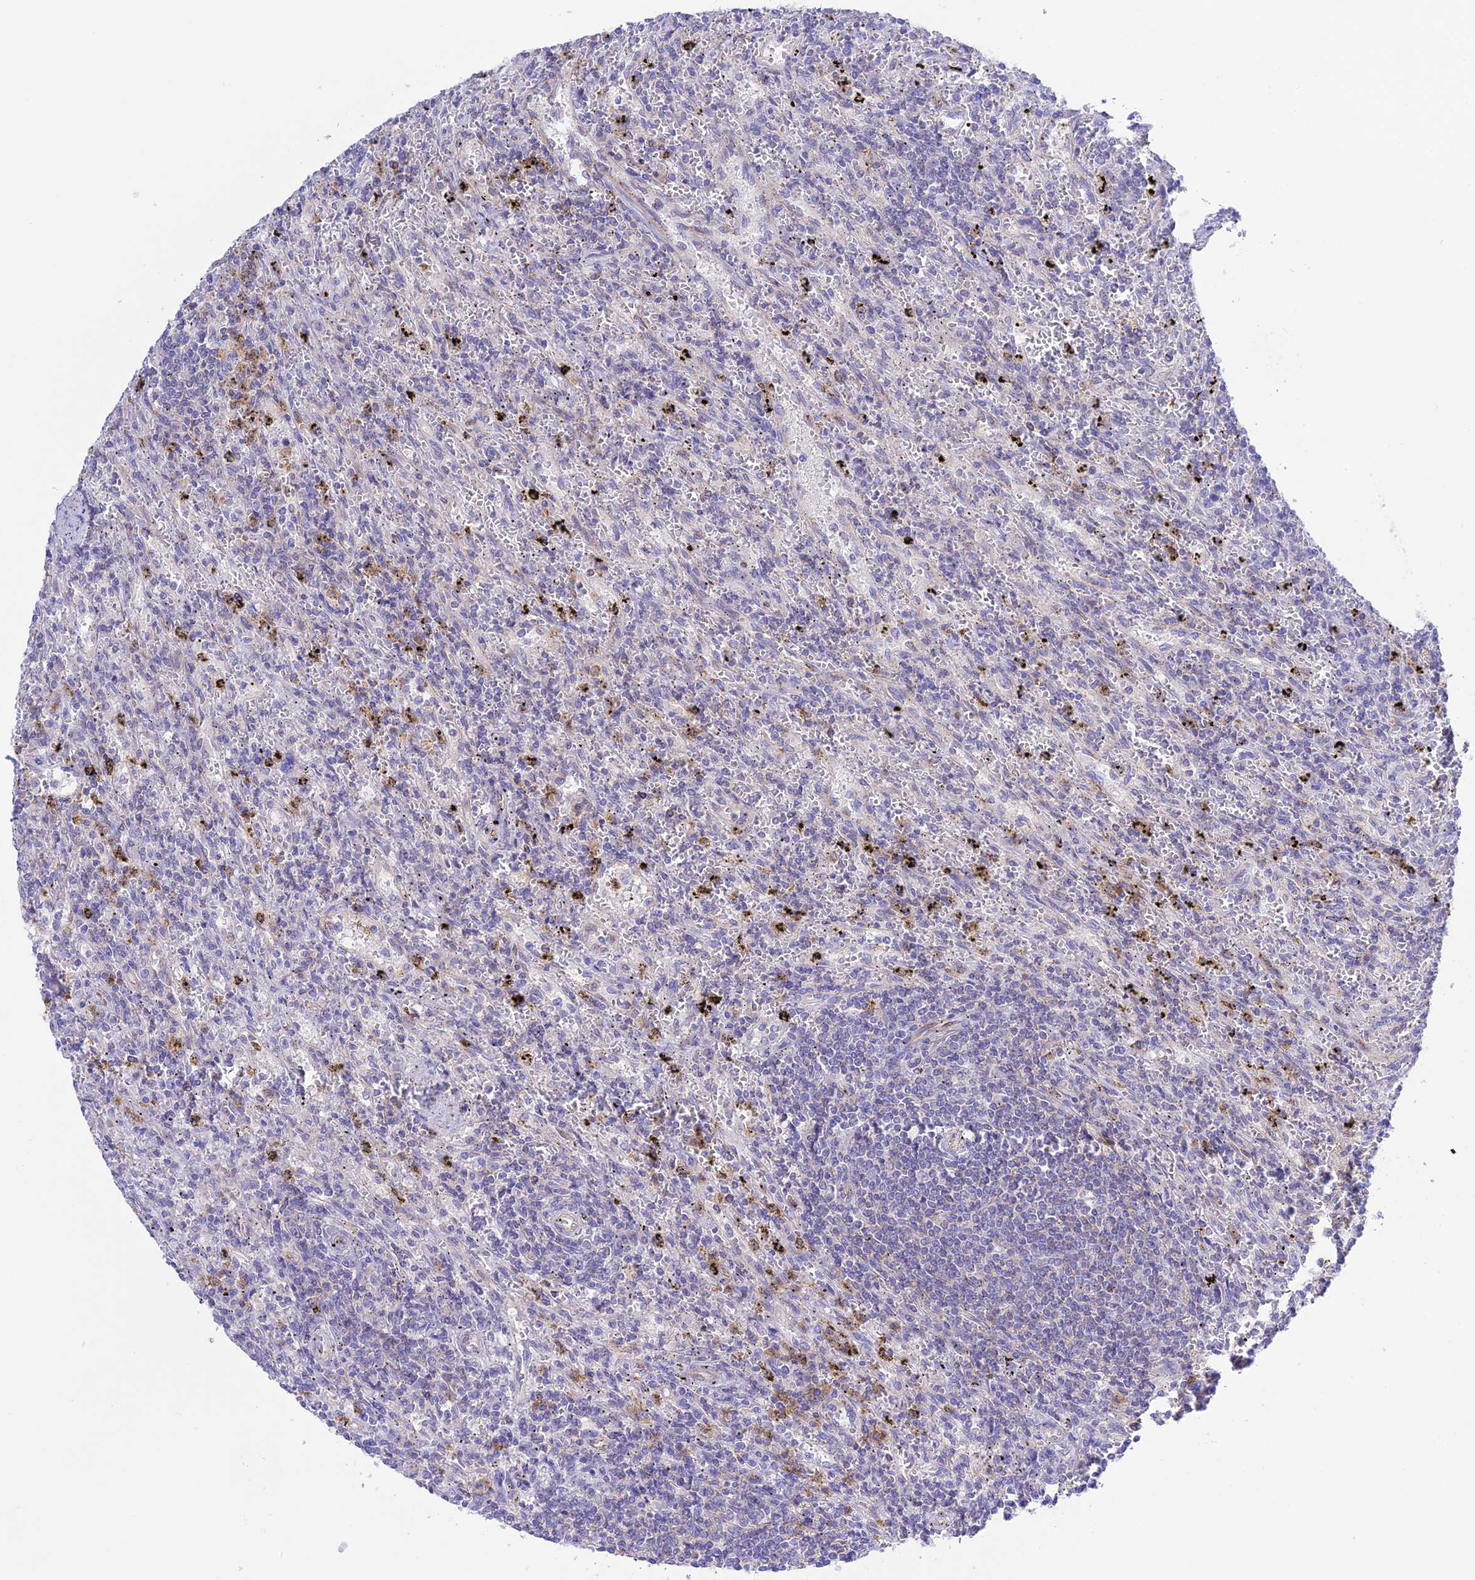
{"staining": {"intensity": "negative", "quantity": "none", "location": "none"}, "tissue": "lymphoma", "cell_type": "Tumor cells", "image_type": "cancer", "snomed": [{"axis": "morphology", "description": "Malignant lymphoma, non-Hodgkin's type, Low grade"}, {"axis": "topography", "description": "Spleen"}], "caption": "A histopathology image of lymphoma stained for a protein reveals no brown staining in tumor cells. Nuclei are stained in blue.", "gene": "CHSY3", "patient": {"sex": "male", "age": 76}}